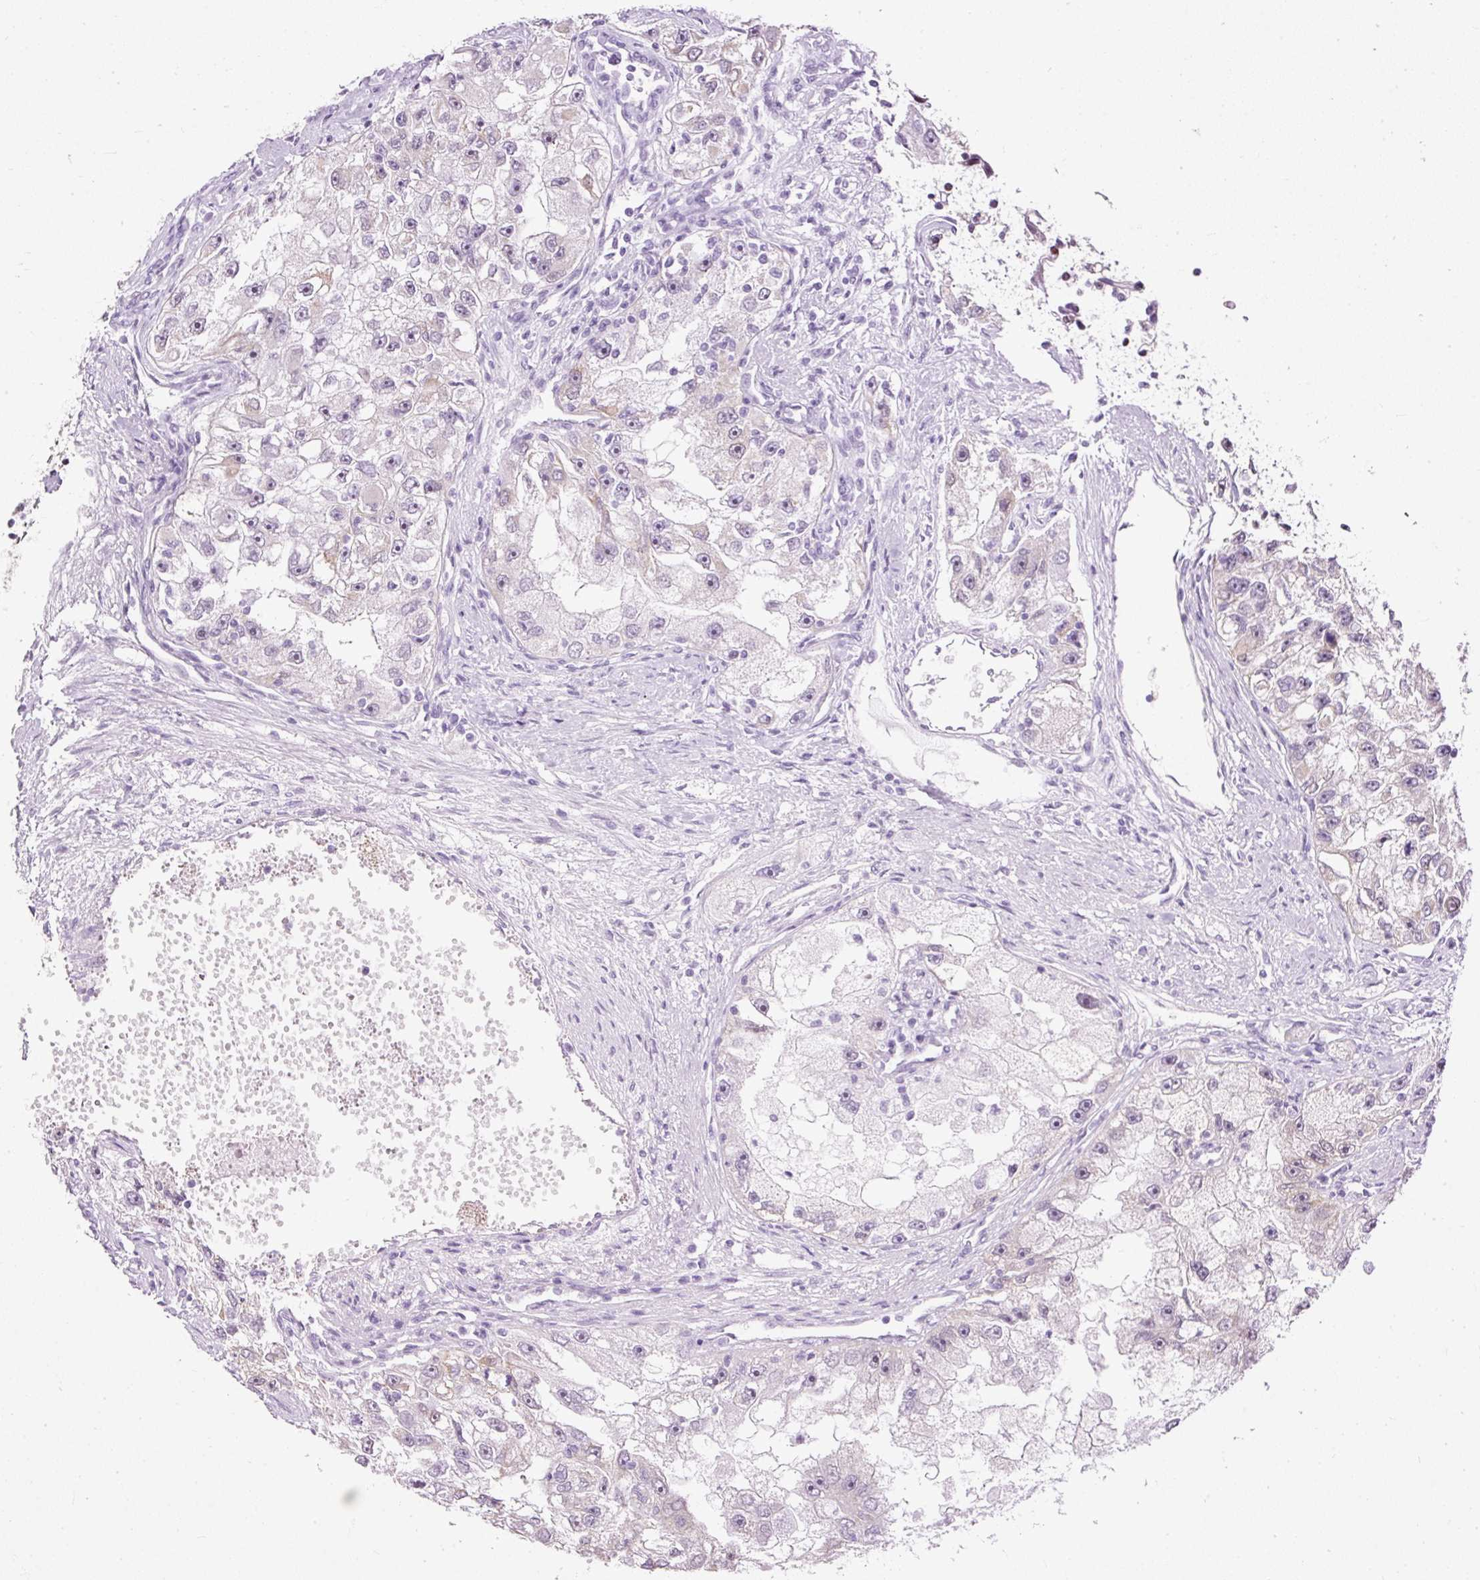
{"staining": {"intensity": "weak", "quantity": "<25%", "location": "nuclear"}, "tissue": "renal cancer", "cell_type": "Tumor cells", "image_type": "cancer", "snomed": [{"axis": "morphology", "description": "Adenocarcinoma, NOS"}, {"axis": "topography", "description": "Kidney"}], "caption": "The histopathology image displays no staining of tumor cells in renal adenocarcinoma. (Brightfield microscopy of DAB immunohistochemistry (IHC) at high magnification).", "gene": "PDE6B", "patient": {"sex": "male", "age": 63}}